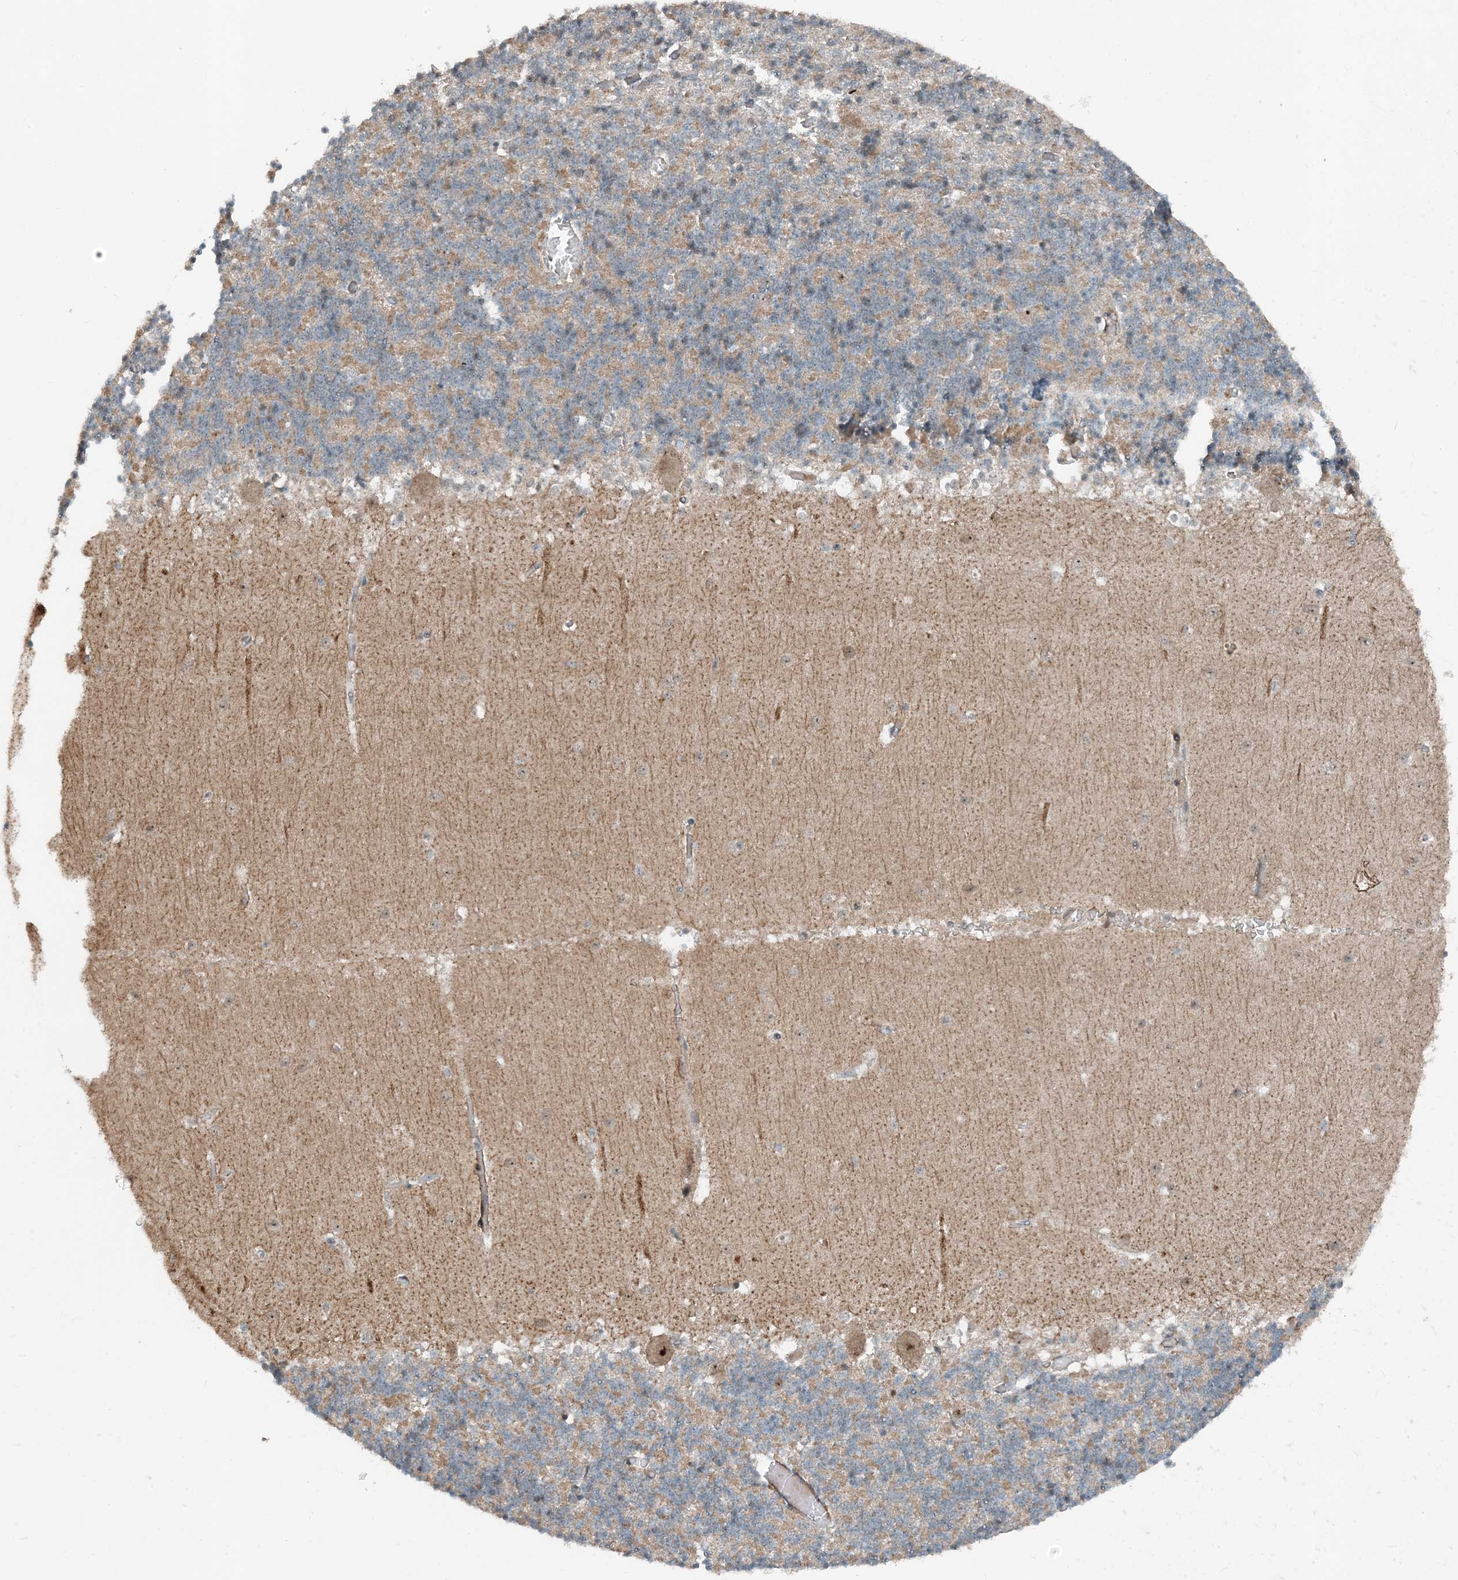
{"staining": {"intensity": "weak", "quantity": "25%-75%", "location": "cytoplasmic/membranous"}, "tissue": "cerebellum", "cell_type": "Cells in granular layer", "image_type": "normal", "snomed": [{"axis": "morphology", "description": "Normal tissue, NOS"}, {"axis": "topography", "description": "Cerebellum"}], "caption": "Protein staining of benign cerebellum shows weak cytoplasmic/membranous positivity in about 25%-75% of cells in granular layer. Using DAB (3,3'-diaminobenzidine) (brown) and hematoxylin (blue) stains, captured at high magnification using brightfield microscopy.", "gene": "MITD1", "patient": {"sex": "male", "age": 37}}